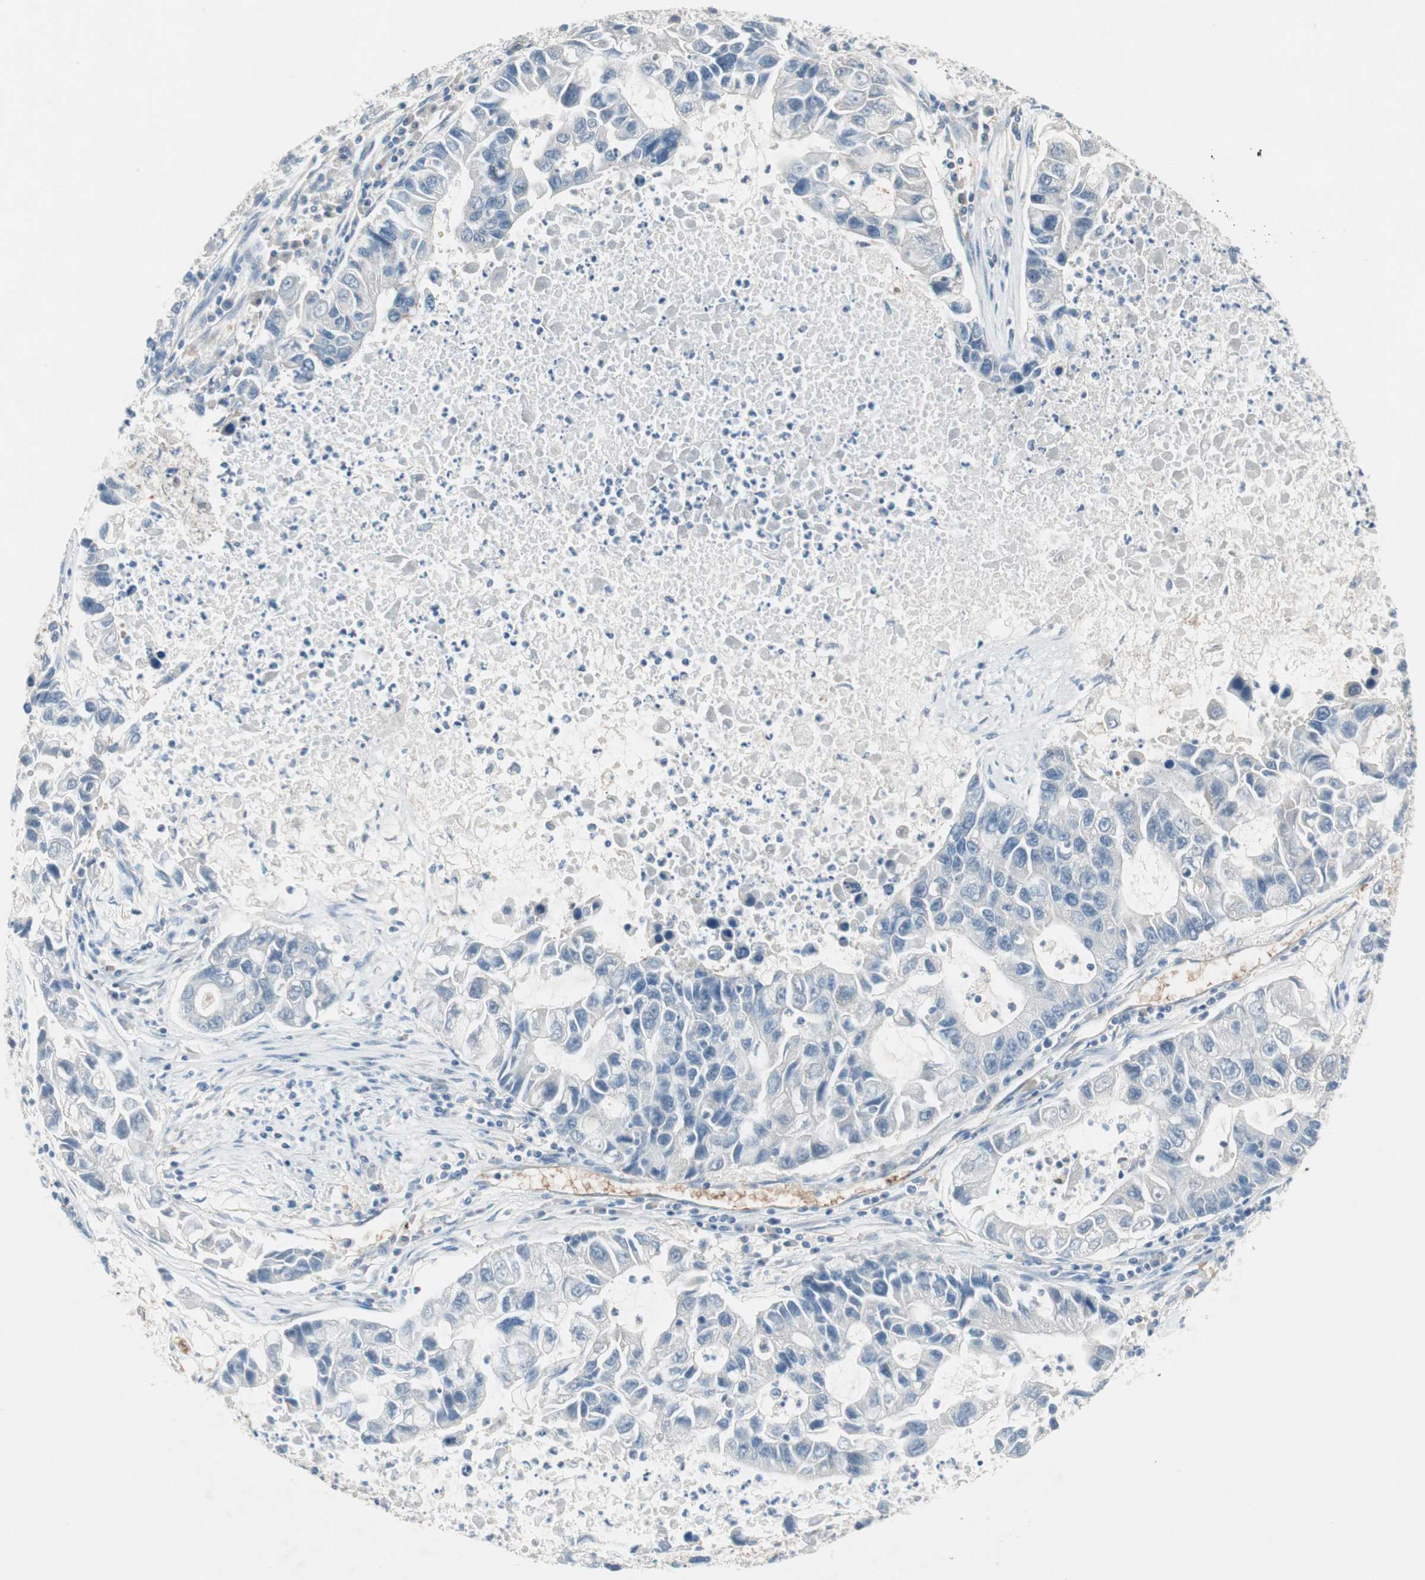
{"staining": {"intensity": "negative", "quantity": "none", "location": "none"}, "tissue": "lung cancer", "cell_type": "Tumor cells", "image_type": "cancer", "snomed": [{"axis": "morphology", "description": "Adenocarcinoma, NOS"}, {"axis": "topography", "description": "Lung"}], "caption": "Tumor cells show no significant protein positivity in lung adenocarcinoma.", "gene": "GLUL", "patient": {"sex": "female", "age": 51}}